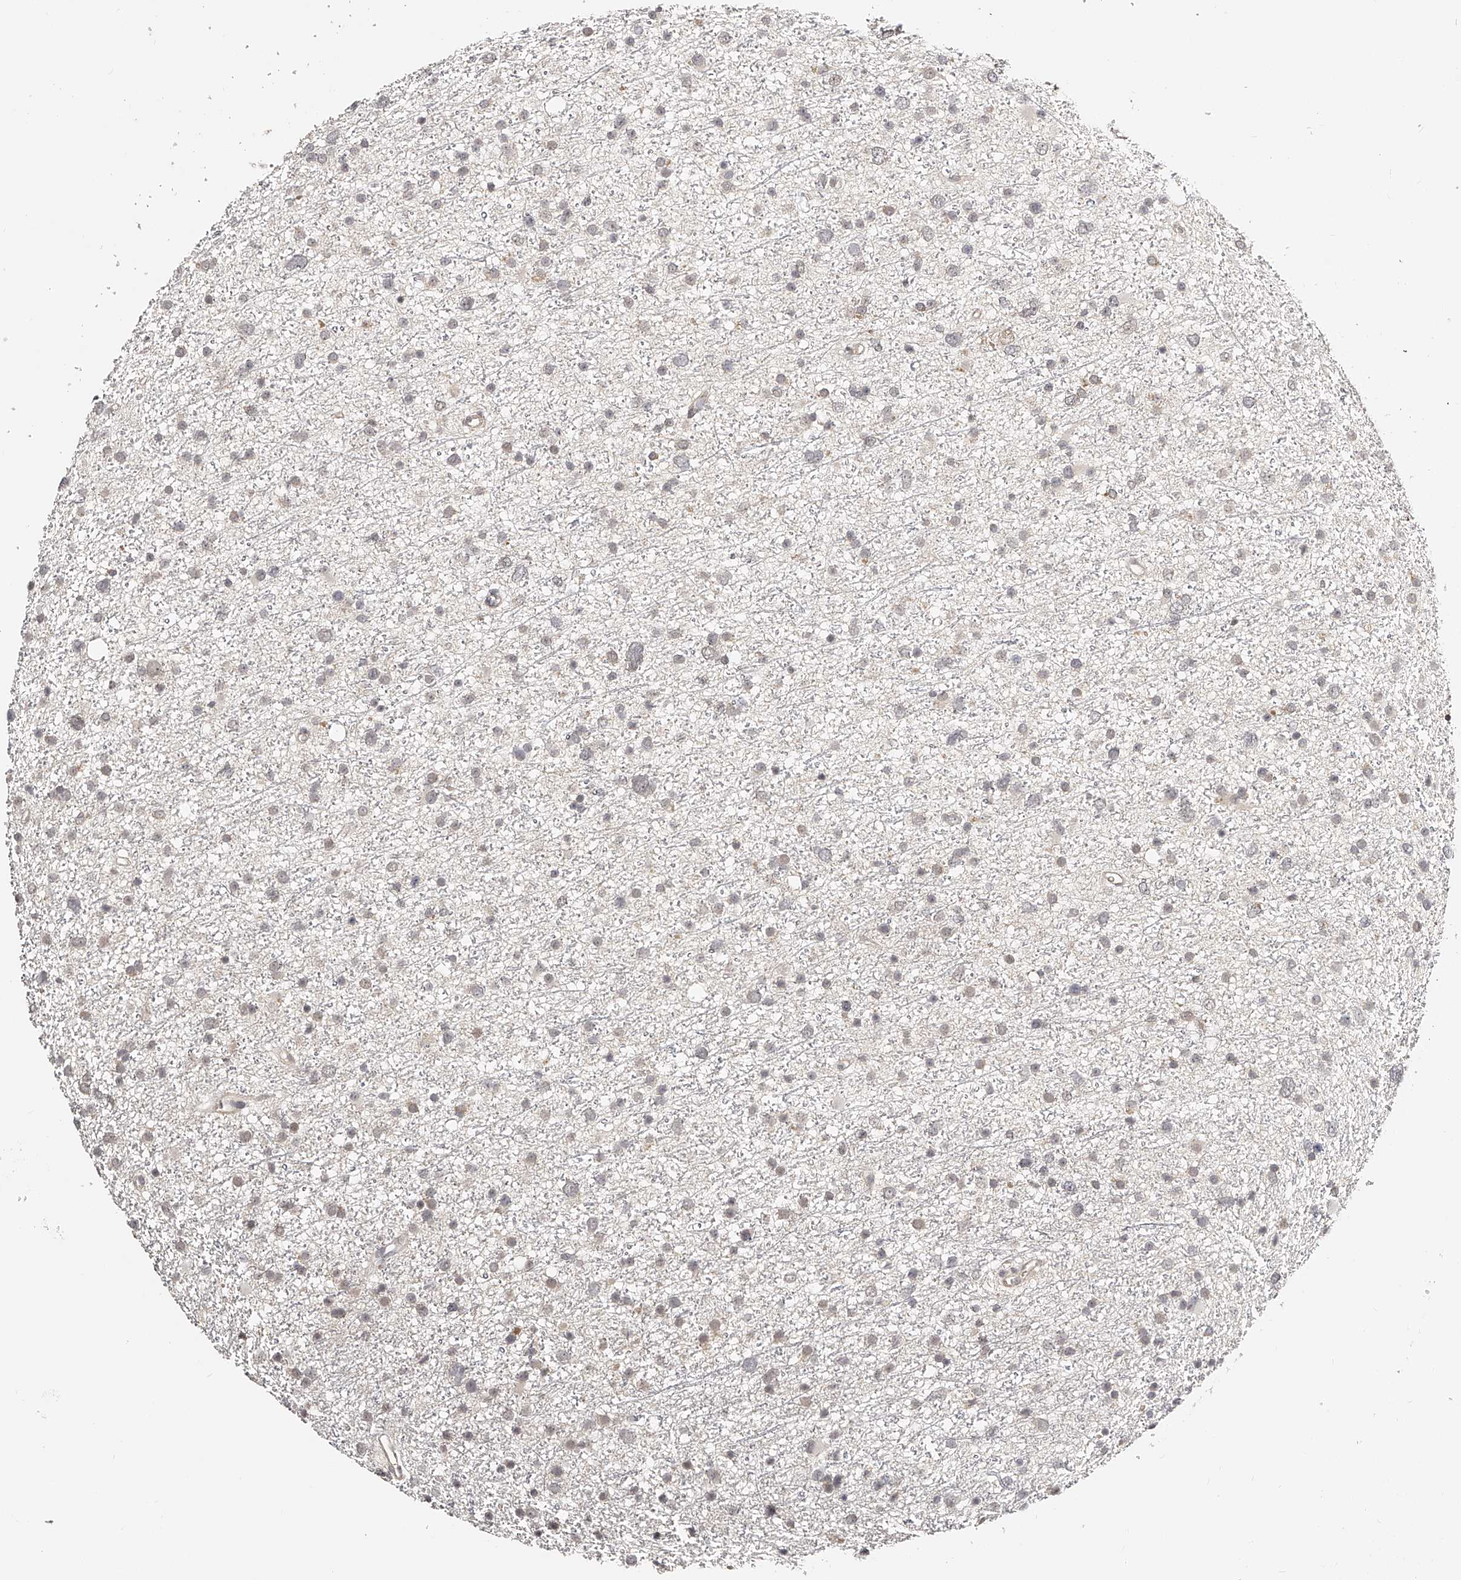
{"staining": {"intensity": "negative", "quantity": "none", "location": "none"}, "tissue": "glioma", "cell_type": "Tumor cells", "image_type": "cancer", "snomed": [{"axis": "morphology", "description": "Glioma, malignant, Low grade"}, {"axis": "topography", "description": "Cerebral cortex"}], "caption": "A histopathology image of malignant glioma (low-grade) stained for a protein shows no brown staining in tumor cells.", "gene": "ZNF789", "patient": {"sex": "female", "age": 39}}